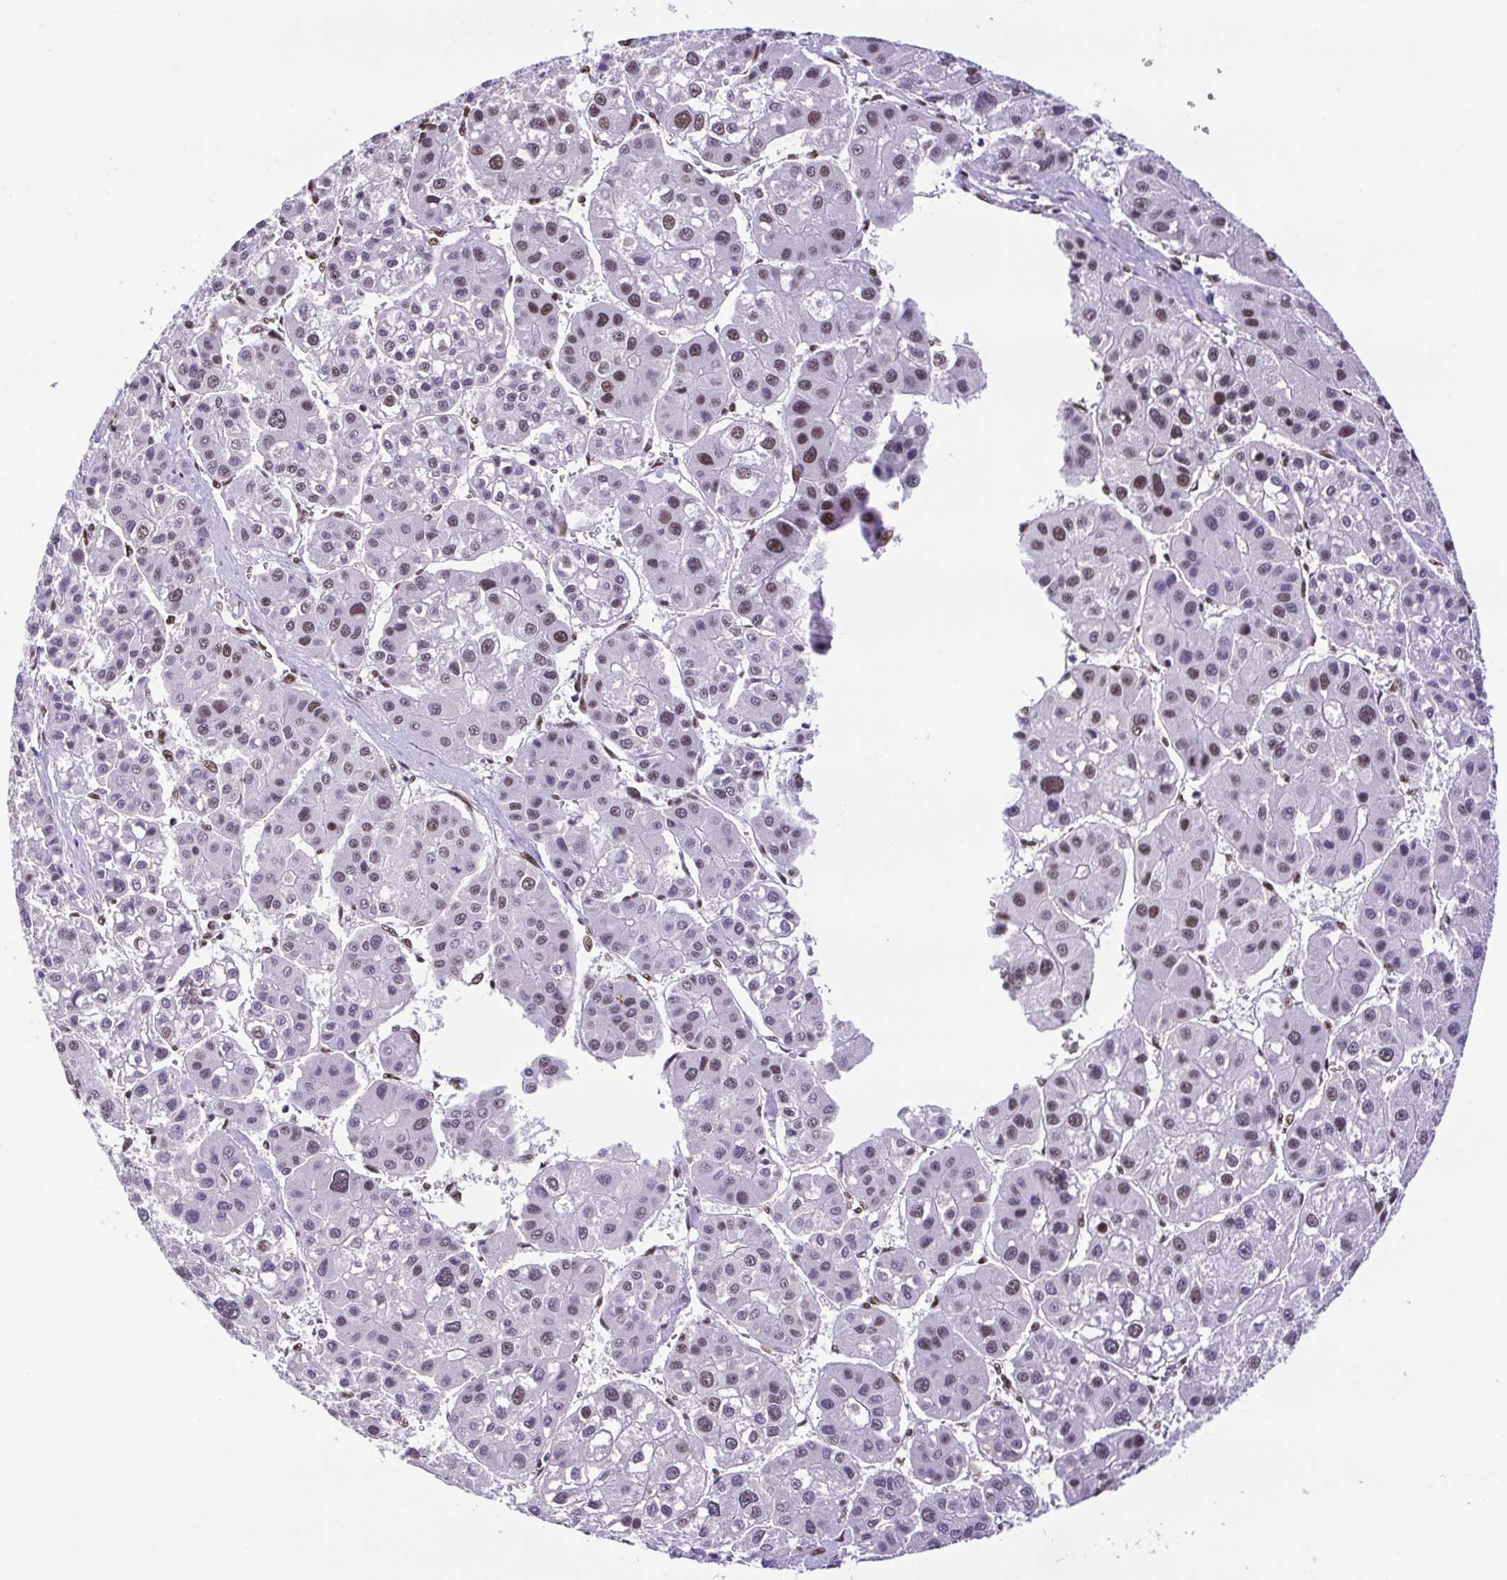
{"staining": {"intensity": "moderate", "quantity": "25%-75%", "location": "nuclear"}, "tissue": "liver cancer", "cell_type": "Tumor cells", "image_type": "cancer", "snomed": [{"axis": "morphology", "description": "Carcinoma, Hepatocellular, NOS"}, {"axis": "topography", "description": "Liver"}], "caption": "Immunohistochemistry (IHC) histopathology image of liver cancer stained for a protein (brown), which demonstrates medium levels of moderate nuclear staining in approximately 25%-75% of tumor cells.", "gene": "TRIM28", "patient": {"sex": "male", "age": 73}}